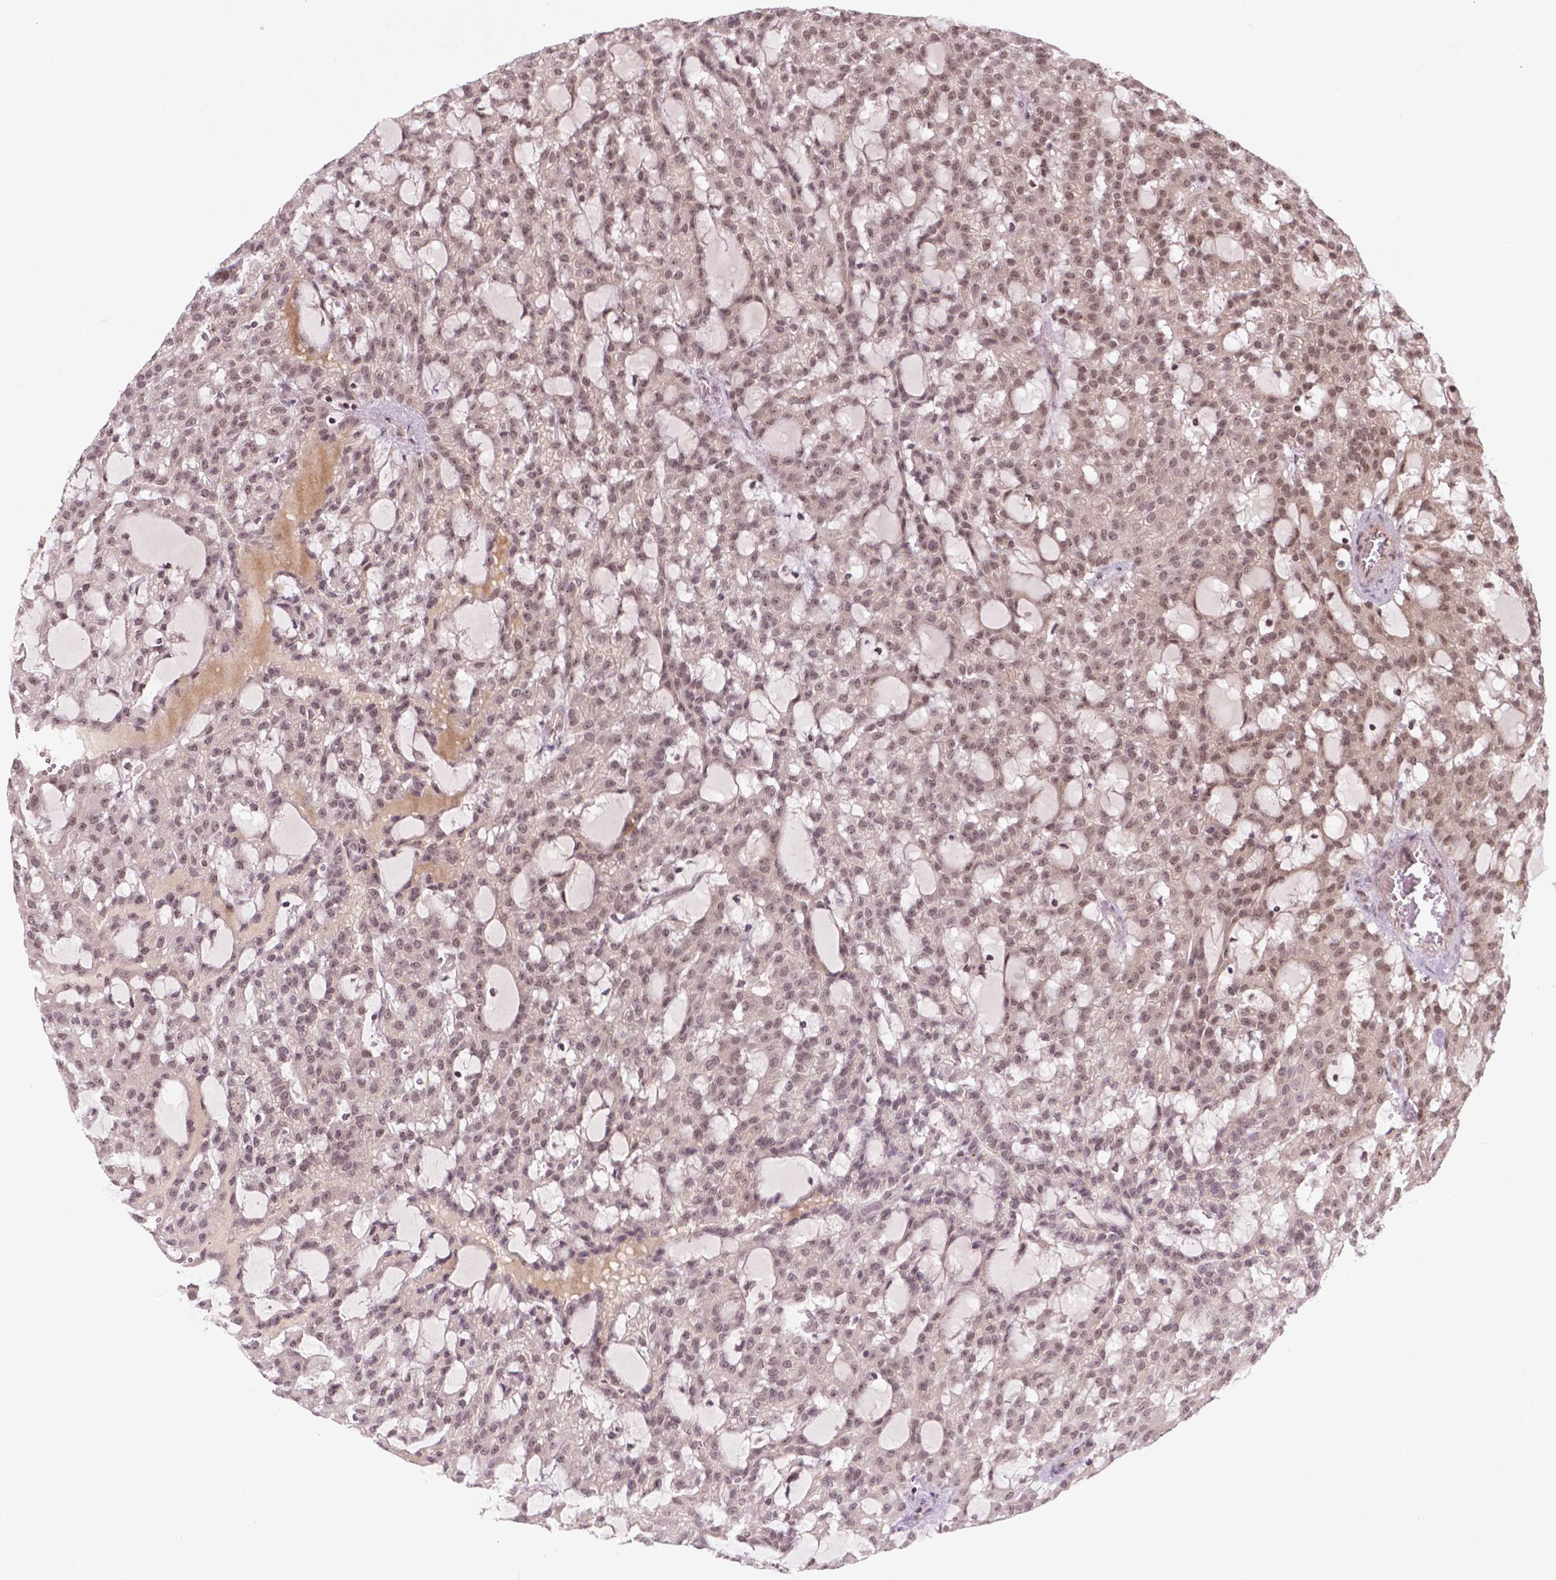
{"staining": {"intensity": "weak", "quantity": ">75%", "location": "nuclear"}, "tissue": "renal cancer", "cell_type": "Tumor cells", "image_type": "cancer", "snomed": [{"axis": "morphology", "description": "Adenocarcinoma, NOS"}, {"axis": "topography", "description": "Kidney"}], "caption": "High-magnification brightfield microscopy of renal cancer (adenocarcinoma) stained with DAB (brown) and counterstained with hematoxylin (blue). tumor cells exhibit weak nuclear expression is identified in about>75% of cells.", "gene": "ANKRD54", "patient": {"sex": "male", "age": 63}}